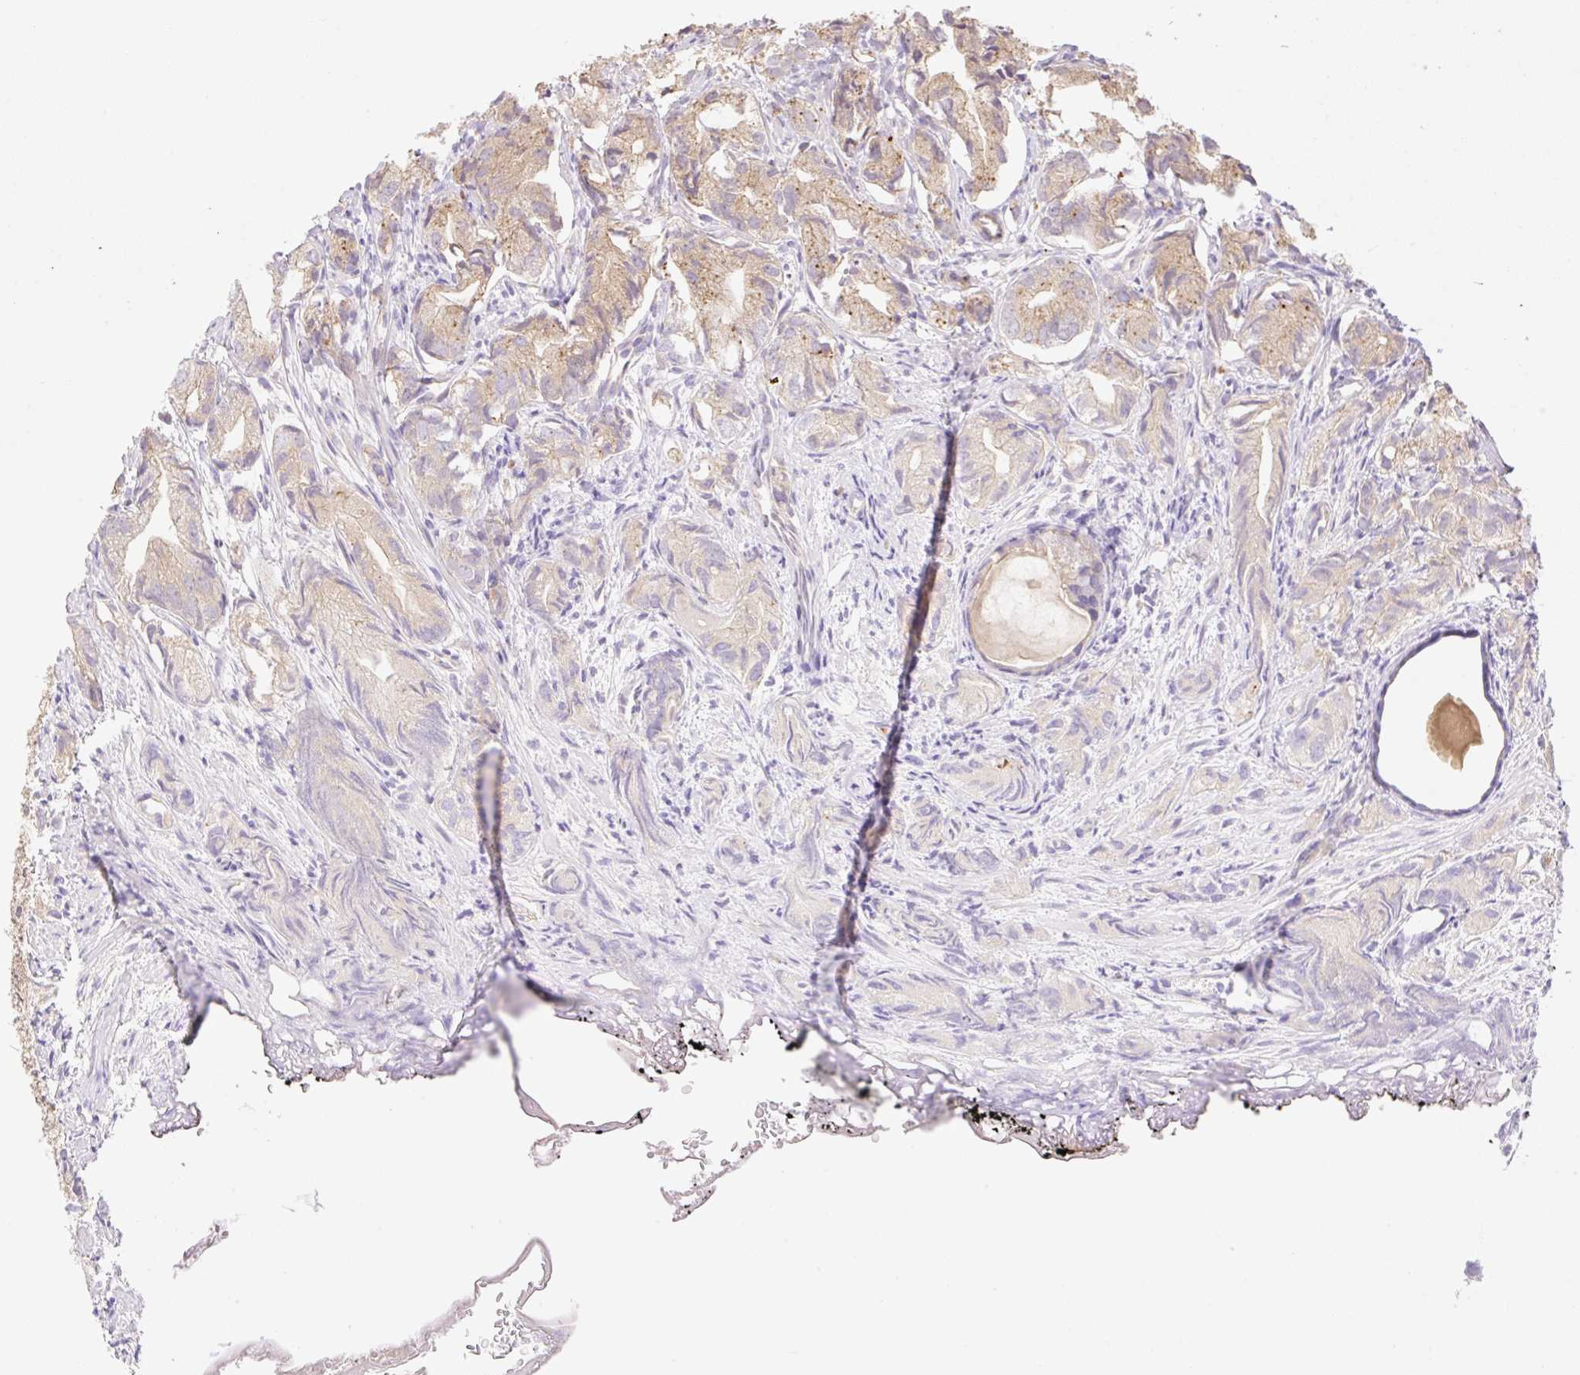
{"staining": {"intensity": "weak", "quantity": ">75%", "location": "cytoplasmic/membranous"}, "tissue": "prostate cancer", "cell_type": "Tumor cells", "image_type": "cancer", "snomed": [{"axis": "morphology", "description": "Adenocarcinoma, High grade"}, {"axis": "topography", "description": "Prostate"}], "caption": "Brown immunohistochemical staining in prostate high-grade adenocarcinoma exhibits weak cytoplasmic/membranous expression in approximately >75% of tumor cells.", "gene": "VPS25", "patient": {"sex": "male", "age": 82}}